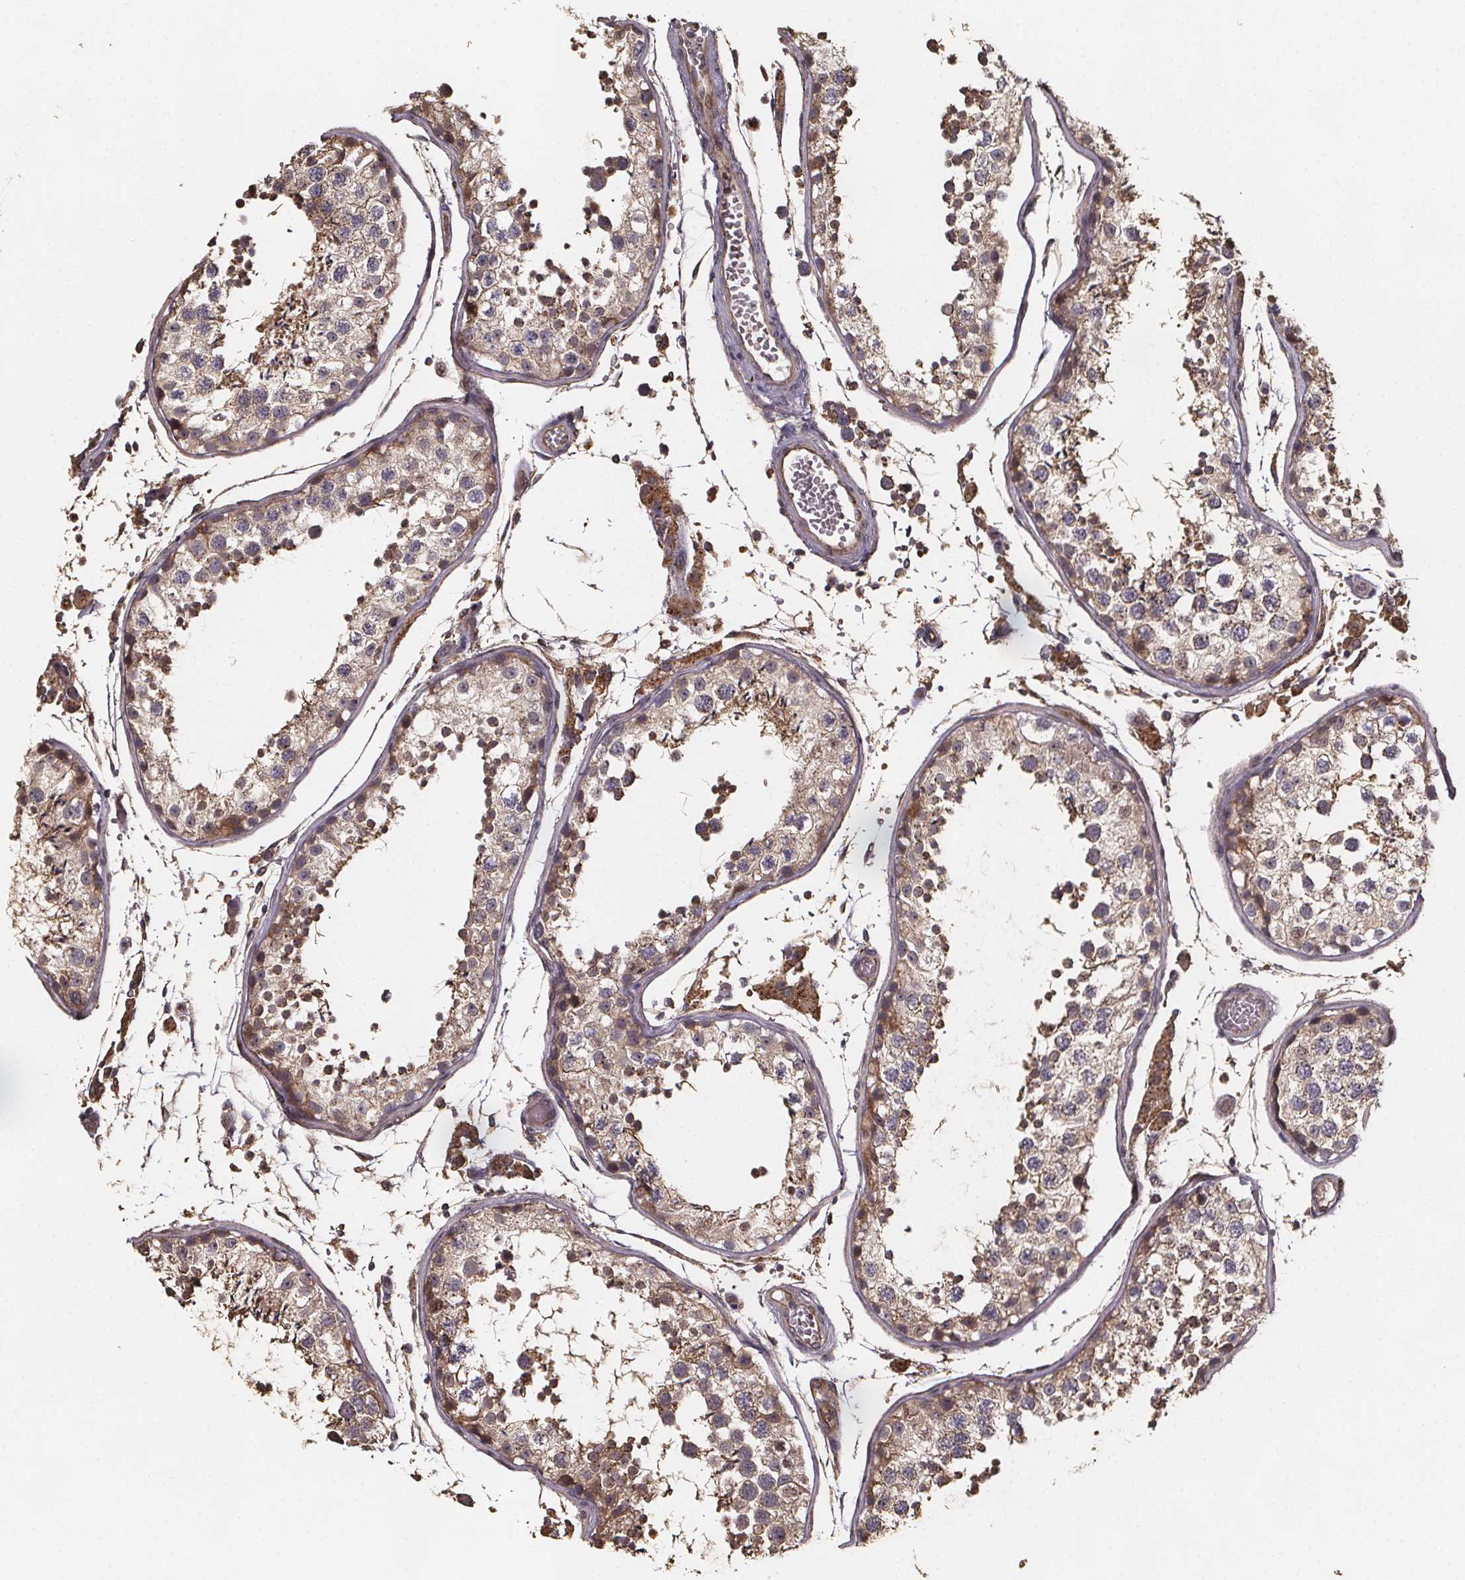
{"staining": {"intensity": "moderate", "quantity": "25%-75%", "location": "cytoplasmic/membranous"}, "tissue": "testis", "cell_type": "Cells in seminiferous ducts", "image_type": "normal", "snomed": [{"axis": "morphology", "description": "Normal tissue, NOS"}, {"axis": "topography", "description": "Testis"}], "caption": "DAB immunohistochemical staining of unremarkable human testis shows moderate cytoplasmic/membranous protein expression in about 25%-75% of cells in seminiferous ducts. (DAB IHC, brown staining for protein, blue staining for nuclei).", "gene": "ZNF879", "patient": {"sex": "male", "age": 29}}